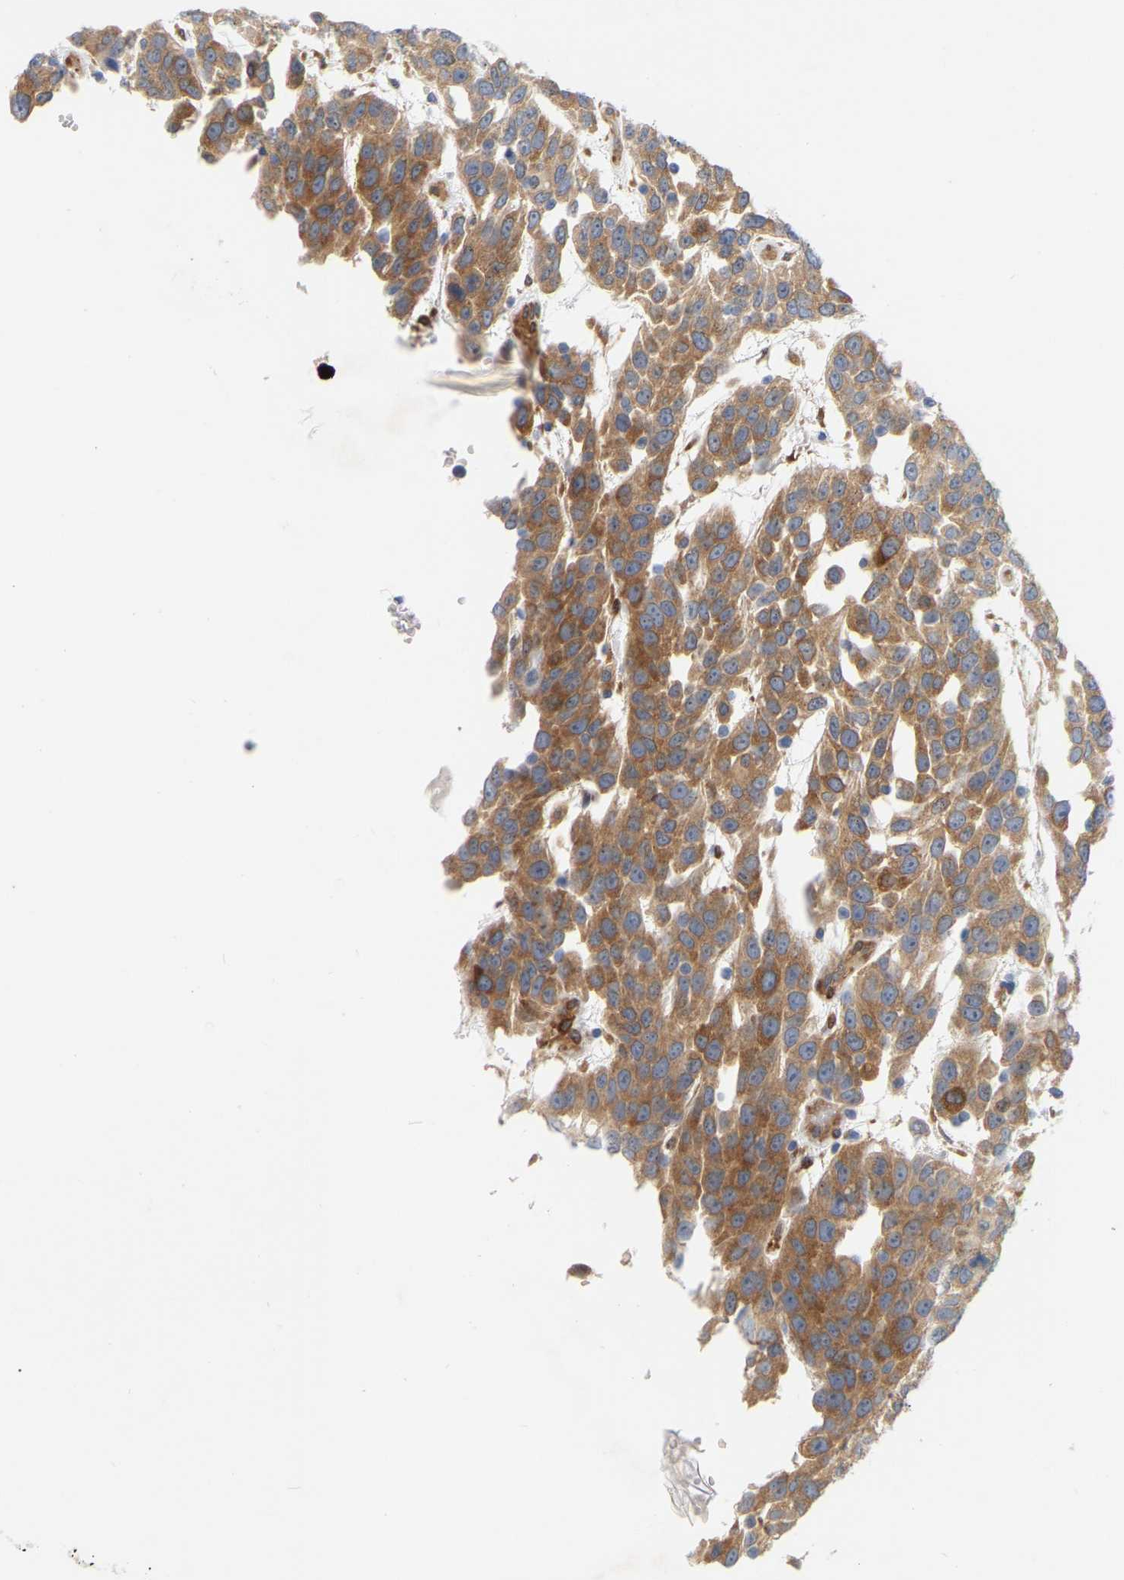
{"staining": {"intensity": "moderate", "quantity": ">75%", "location": "cytoplasmic/membranous"}, "tissue": "urothelial cancer", "cell_type": "Tumor cells", "image_type": "cancer", "snomed": [{"axis": "morphology", "description": "Urothelial carcinoma, High grade"}, {"axis": "topography", "description": "Urinary bladder"}], "caption": "Immunohistochemical staining of human urothelial cancer reveals medium levels of moderate cytoplasmic/membranous protein staining in approximately >75% of tumor cells.", "gene": "RAPH1", "patient": {"sex": "female", "age": 80}}